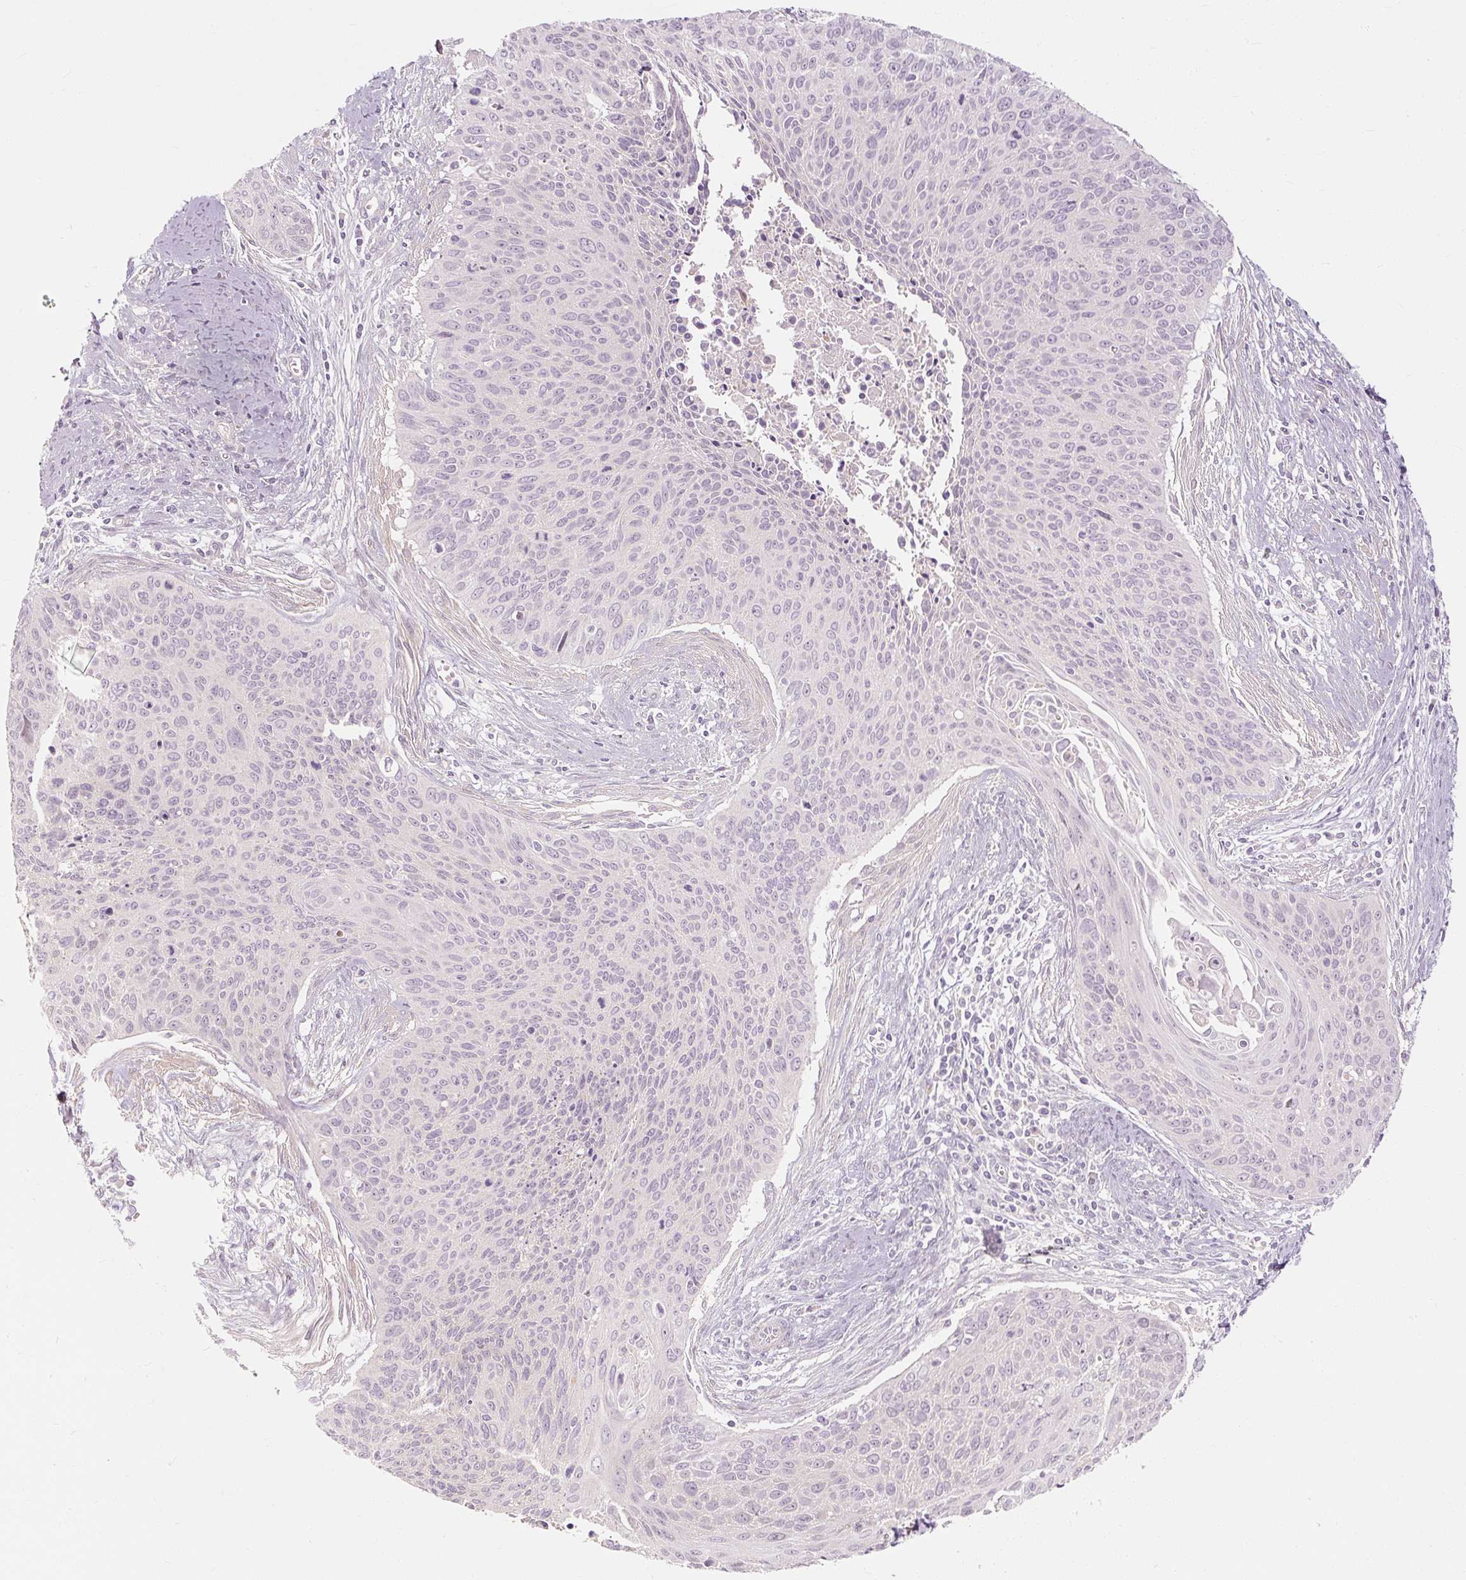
{"staining": {"intensity": "negative", "quantity": "none", "location": "none"}, "tissue": "cervical cancer", "cell_type": "Tumor cells", "image_type": "cancer", "snomed": [{"axis": "morphology", "description": "Squamous cell carcinoma, NOS"}, {"axis": "topography", "description": "Cervix"}], "caption": "Squamous cell carcinoma (cervical) stained for a protein using immunohistochemistry (IHC) displays no expression tumor cells.", "gene": "CAPN3", "patient": {"sex": "female", "age": 55}}